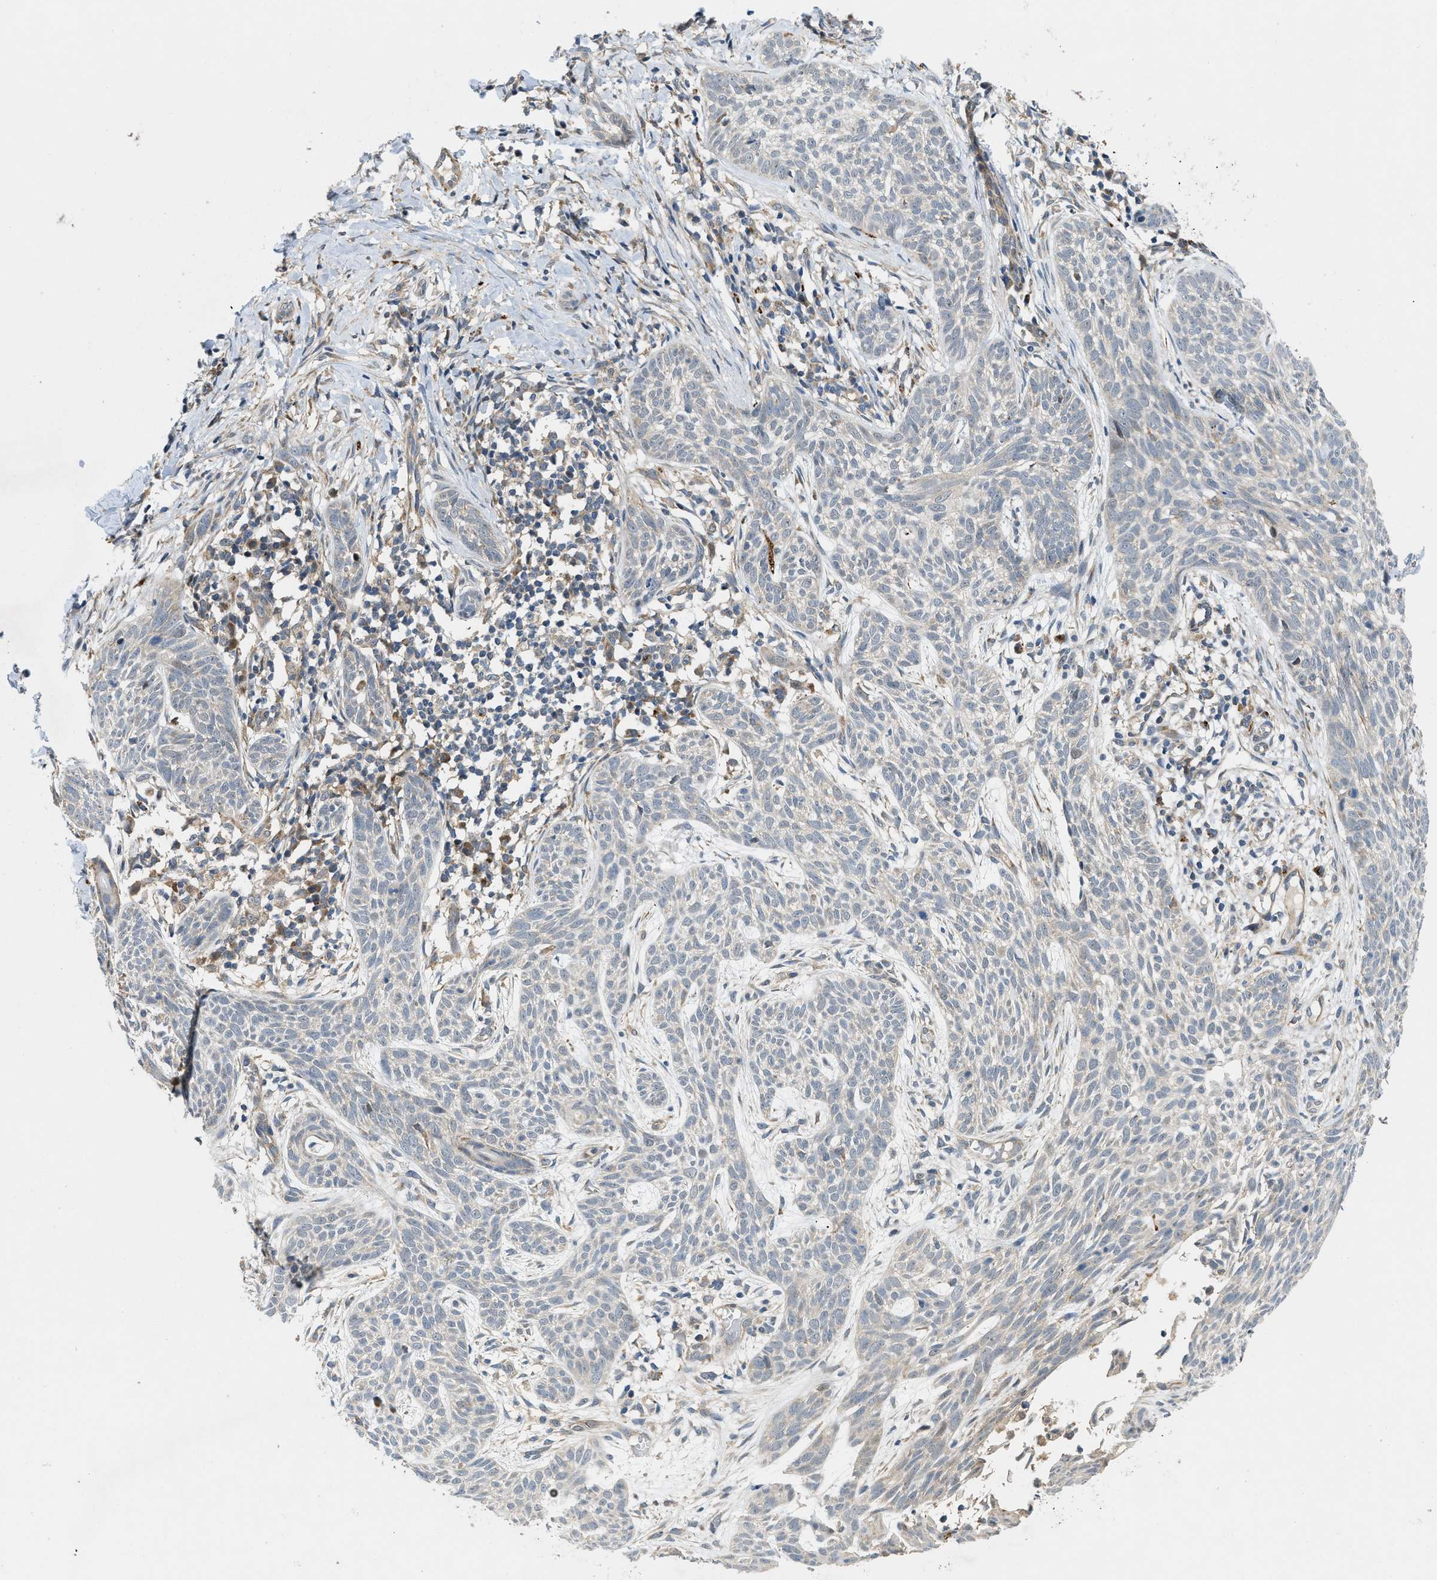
{"staining": {"intensity": "weak", "quantity": "<25%", "location": "cytoplasmic/membranous"}, "tissue": "skin cancer", "cell_type": "Tumor cells", "image_type": "cancer", "snomed": [{"axis": "morphology", "description": "Basal cell carcinoma"}, {"axis": "topography", "description": "Skin"}], "caption": "Image shows no significant protein expression in tumor cells of skin basal cell carcinoma.", "gene": "ZNF599", "patient": {"sex": "female", "age": 59}}